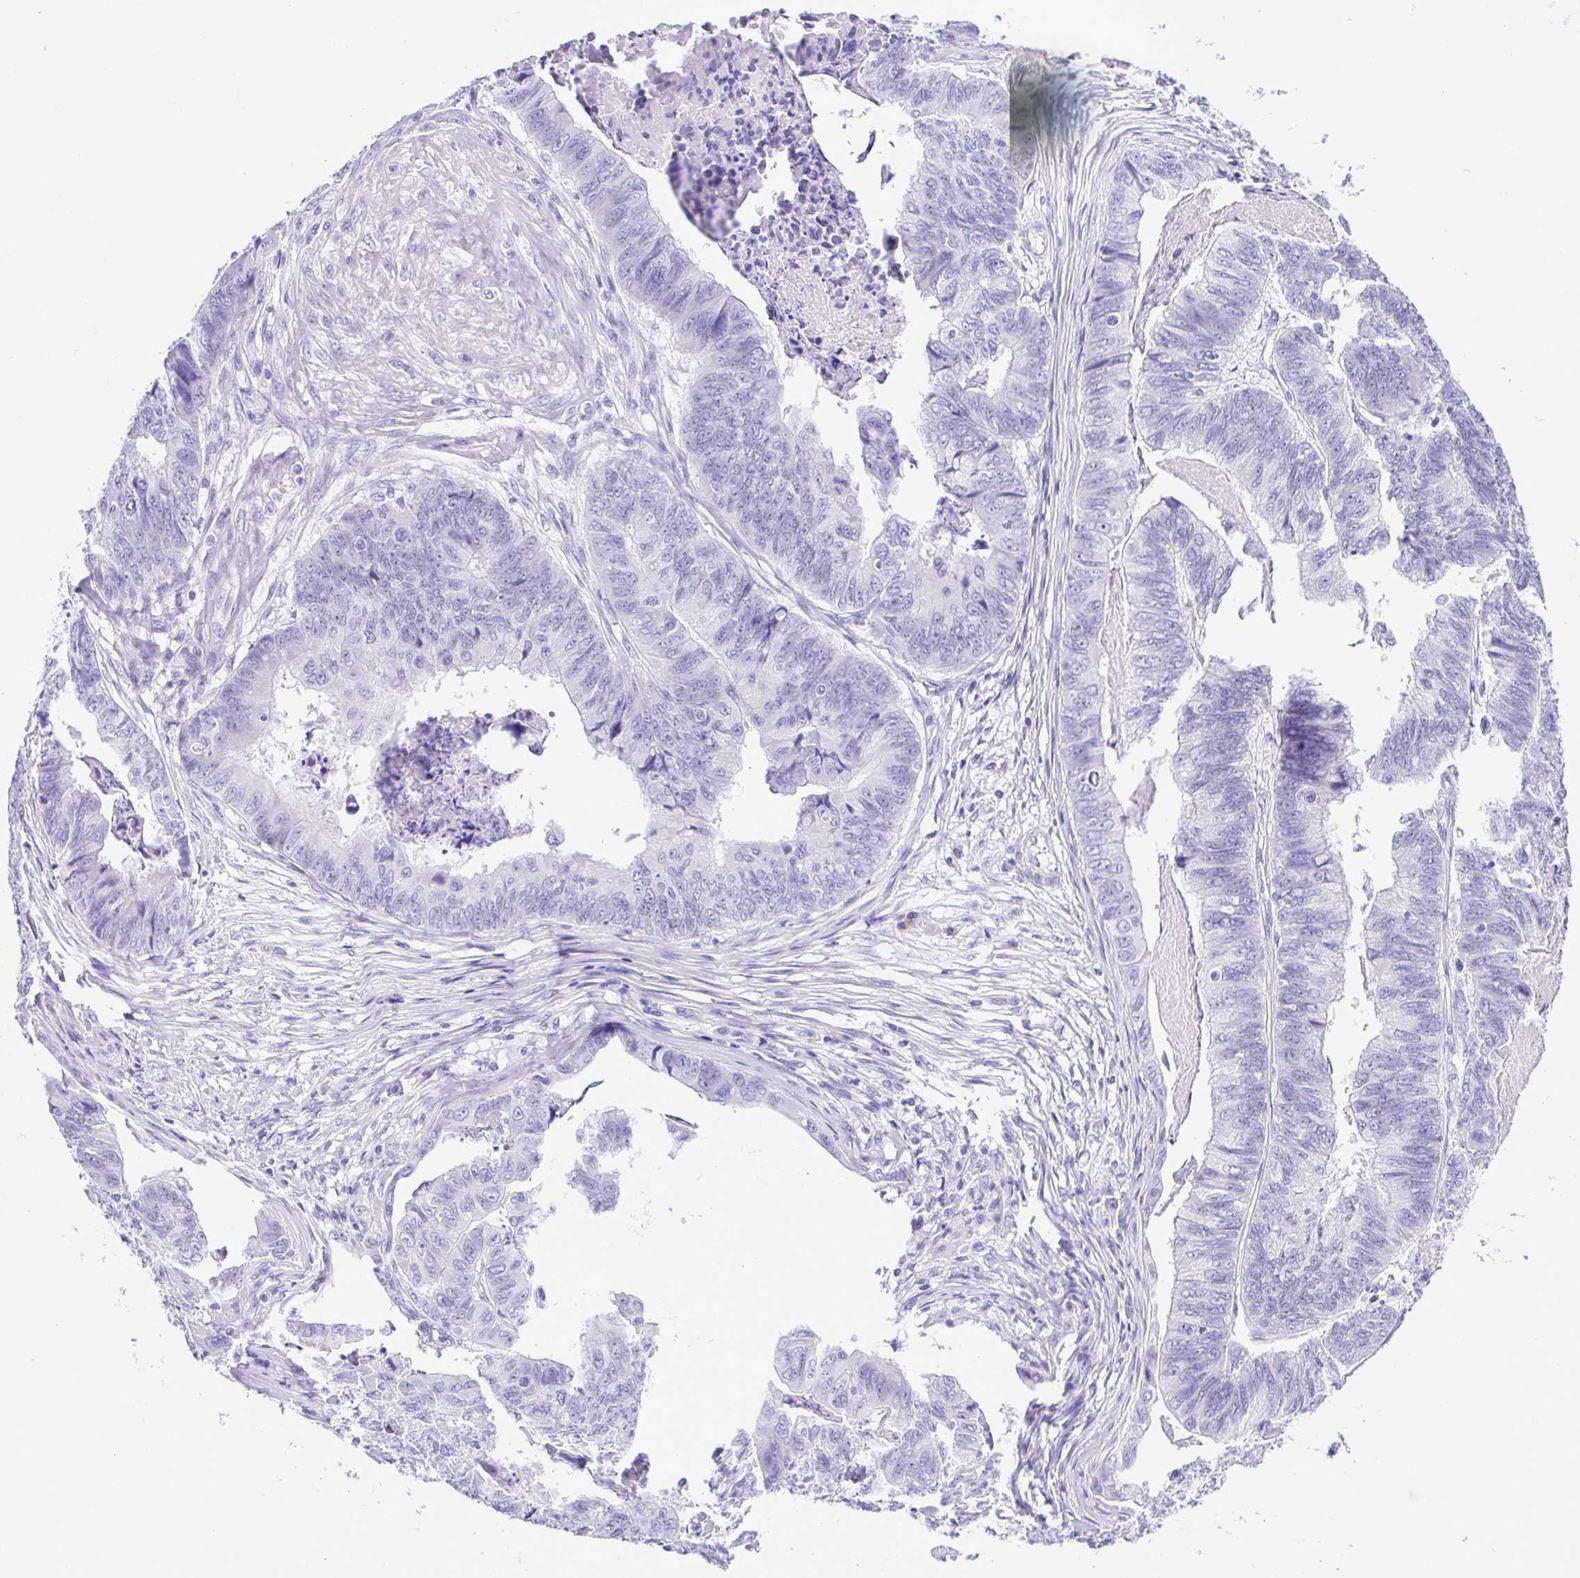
{"staining": {"intensity": "negative", "quantity": "none", "location": "none"}, "tissue": "stomach cancer", "cell_type": "Tumor cells", "image_type": "cancer", "snomed": [{"axis": "morphology", "description": "Adenocarcinoma, NOS"}, {"axis": "topography", "description": "Stomach, lower"}], "caption": "Adenocarcinoma (stomach) was stained to show a protein in brown. There is no significant staining in tumor cells. (IHC, brightfield microscopy, high magnification).", "gene": "PAK3", "patient": {"sex": "male", "age": 77}}